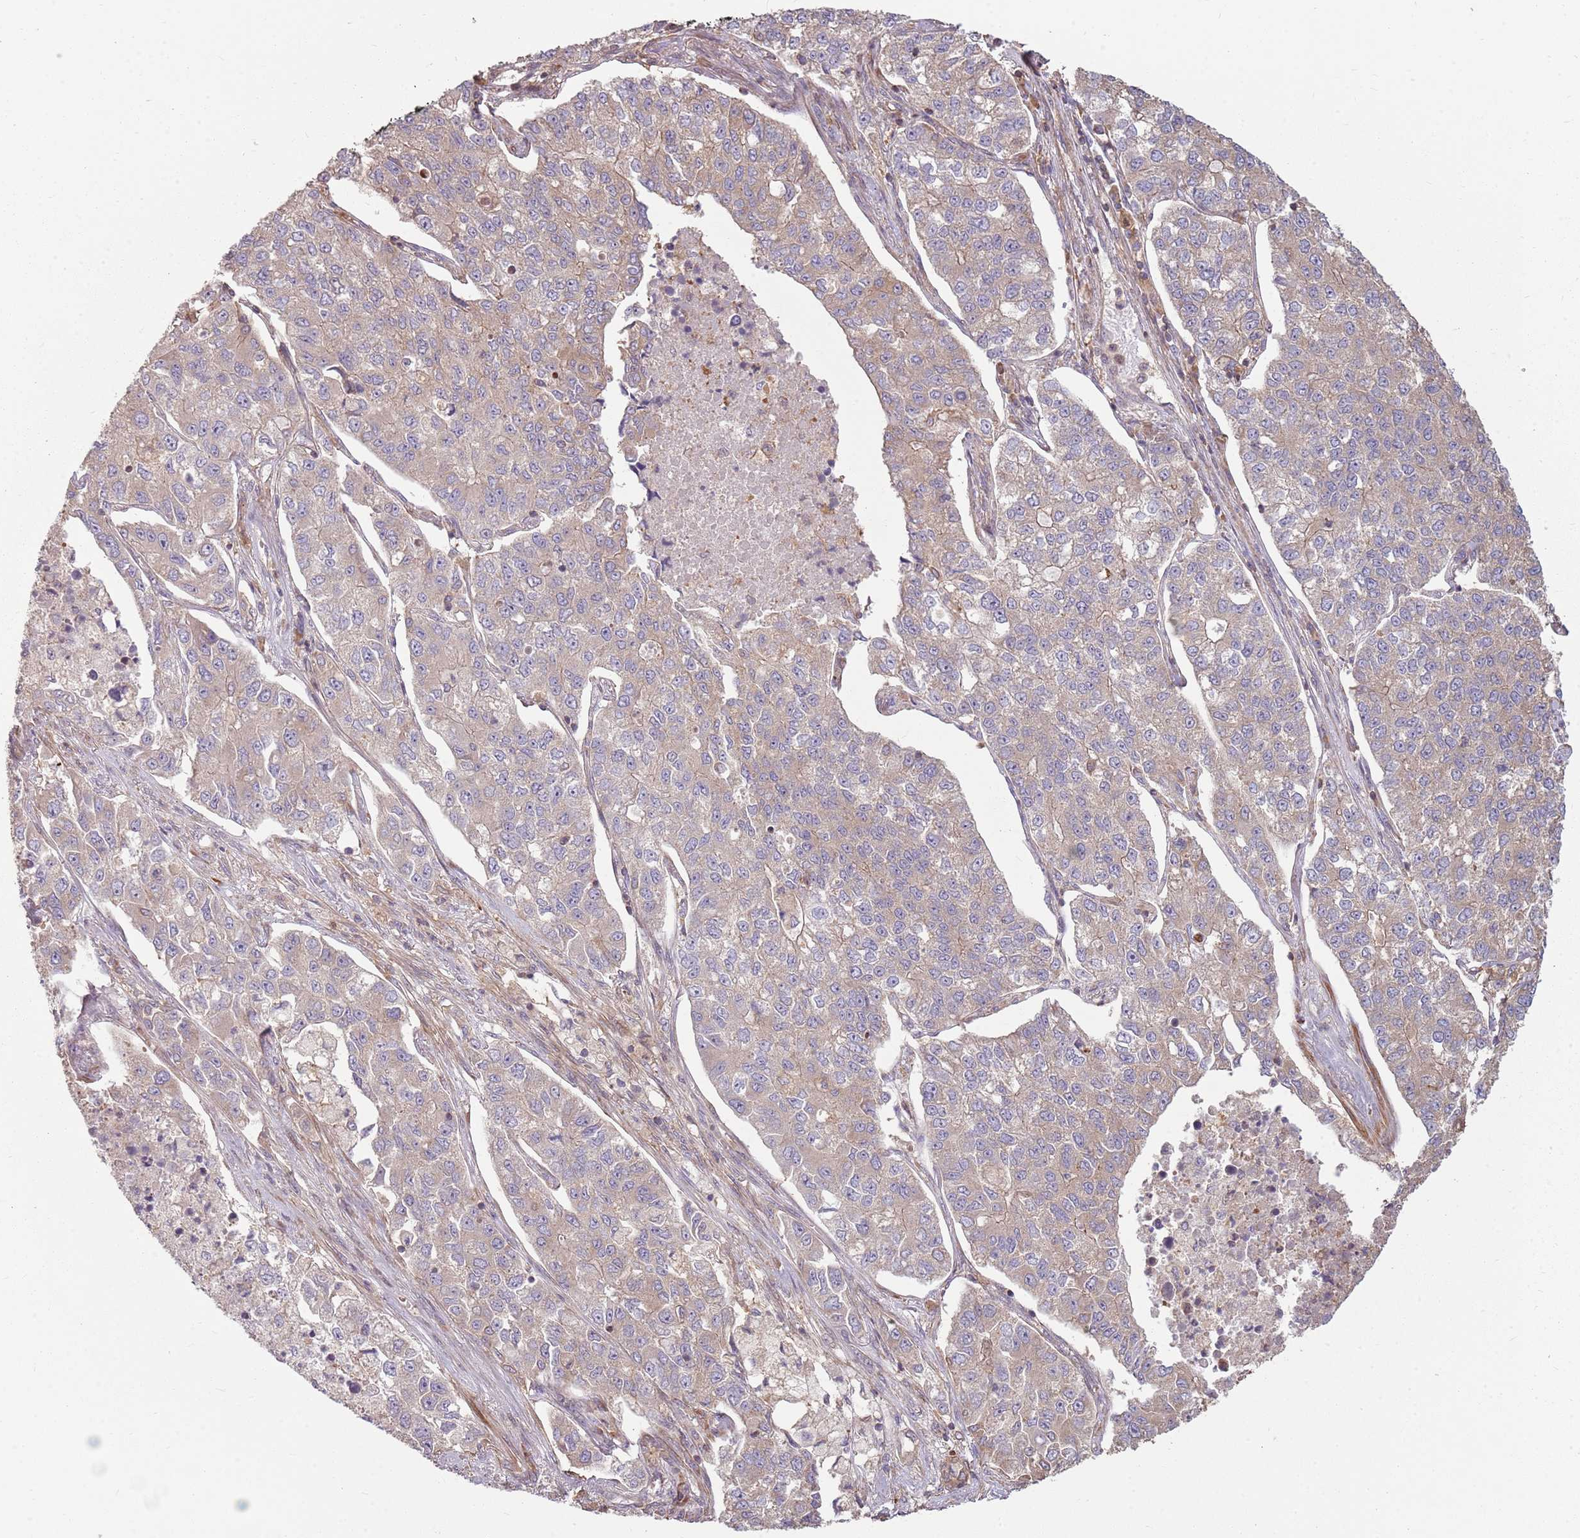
{"staining": {"intensity": "weak", "quantity": "<25%", "location": "cytoplasmic/membranous"}, "tissue": "lung cancer", "cell_type": "Tumor cells", "image_type": "cancer", "snomed": [{"axis": "morphology", "description": "Adenocarcinoma, NOS"}, {"axis": "topography", "description": "Lung"}], "caption": "Tumor cells show no significant protein positivity in lung cancer (adenocarcinoma).", "gene": "RPL21", "patient": {"sex": "male", "age": 49}}